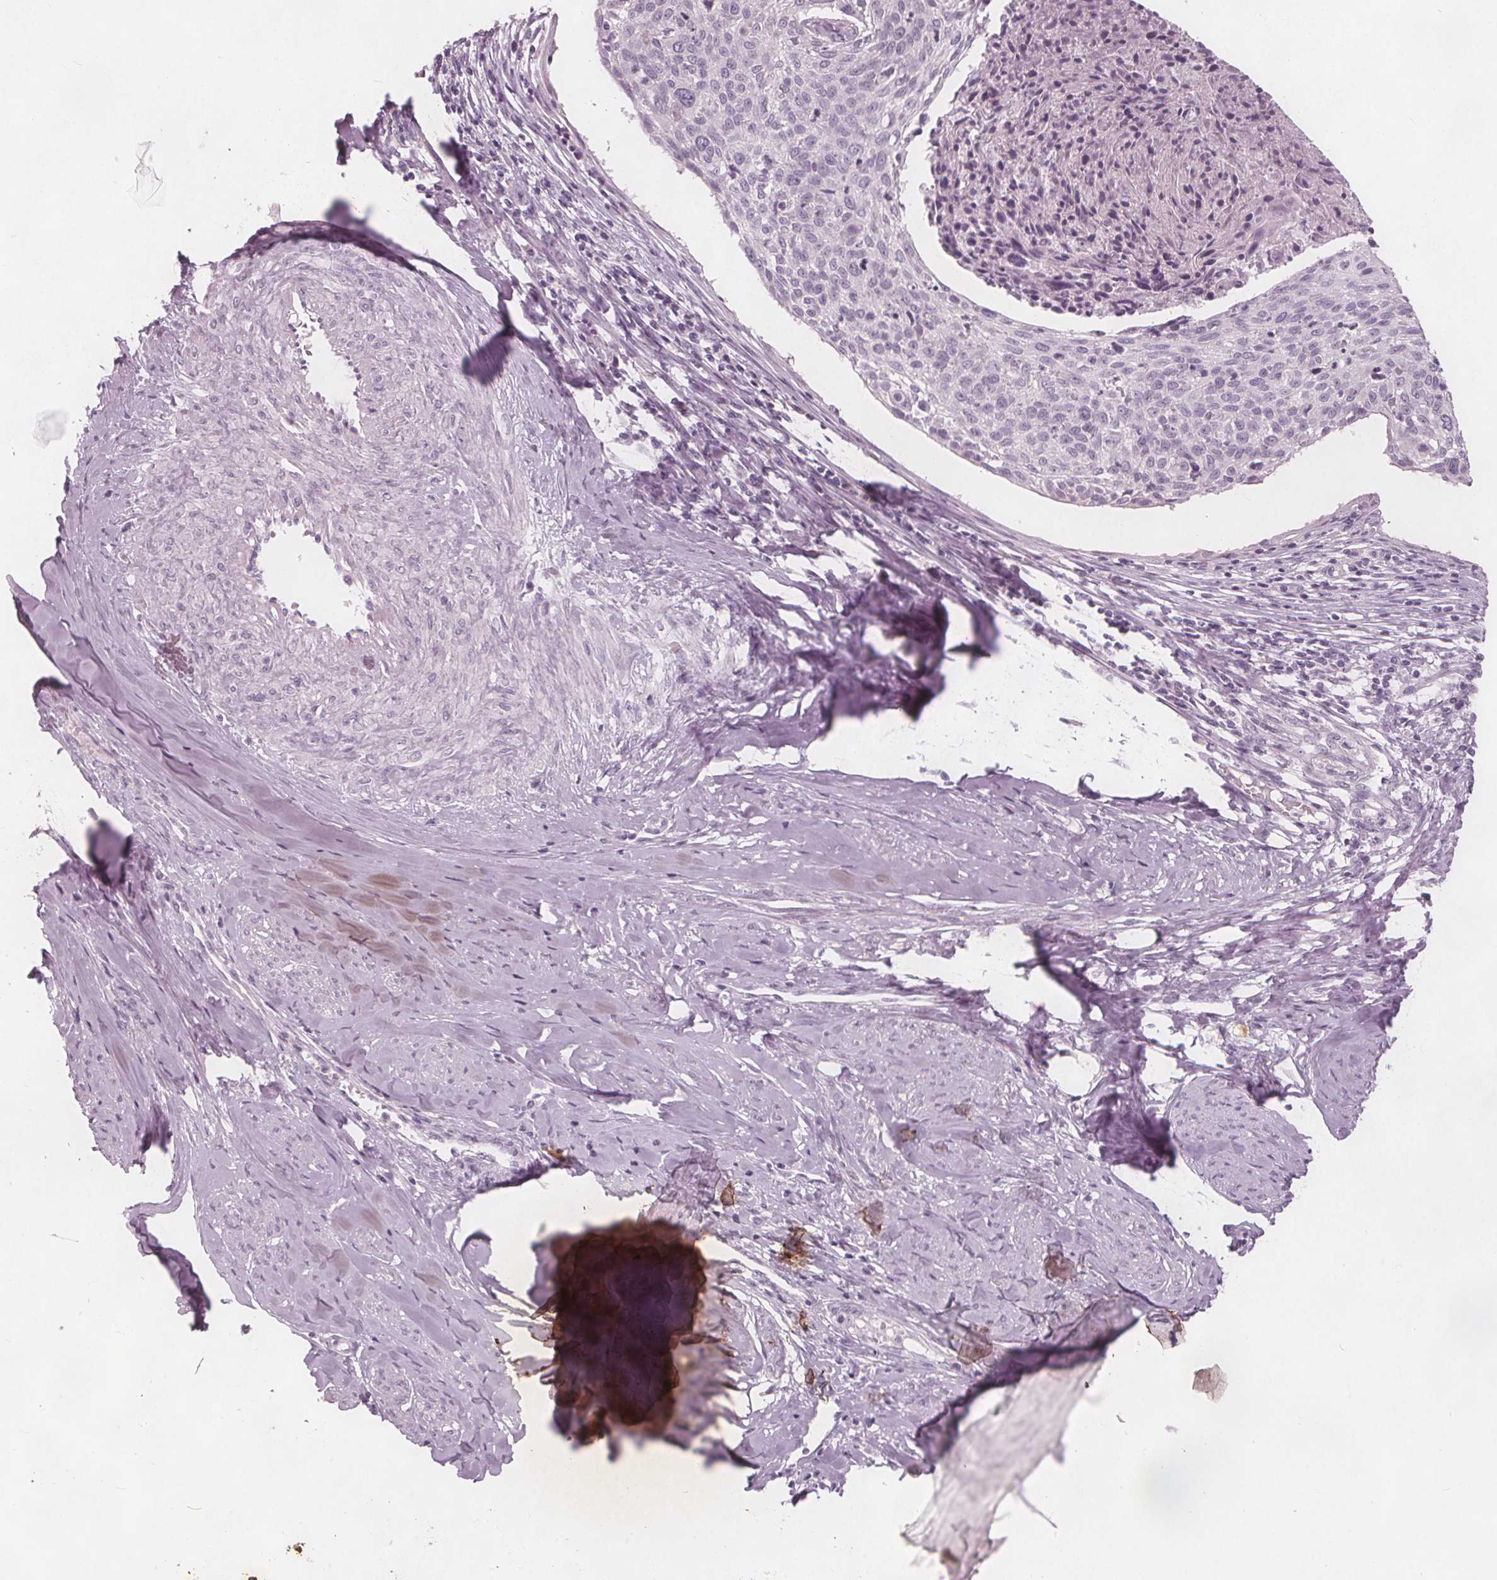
{"staining": {"intensity": "negative", "quantity": "none", "location": "none"}, "tissue": "cervical cancer", "cell_type": "Tumor cells", "image_type": "cancer", "snomed": [{"axis": "morphology", "description": "Squamous cell carcinoma, NOS"}, {"axis": "topography", "description": "Cervix"}], "caption": "Squamous cell carcinoma (cervical) was stained to show a protein in brown. There is no significant expression in tumor cells.", "gene": "BRSK1", "patient": {"sex": "female", "age": 49}}